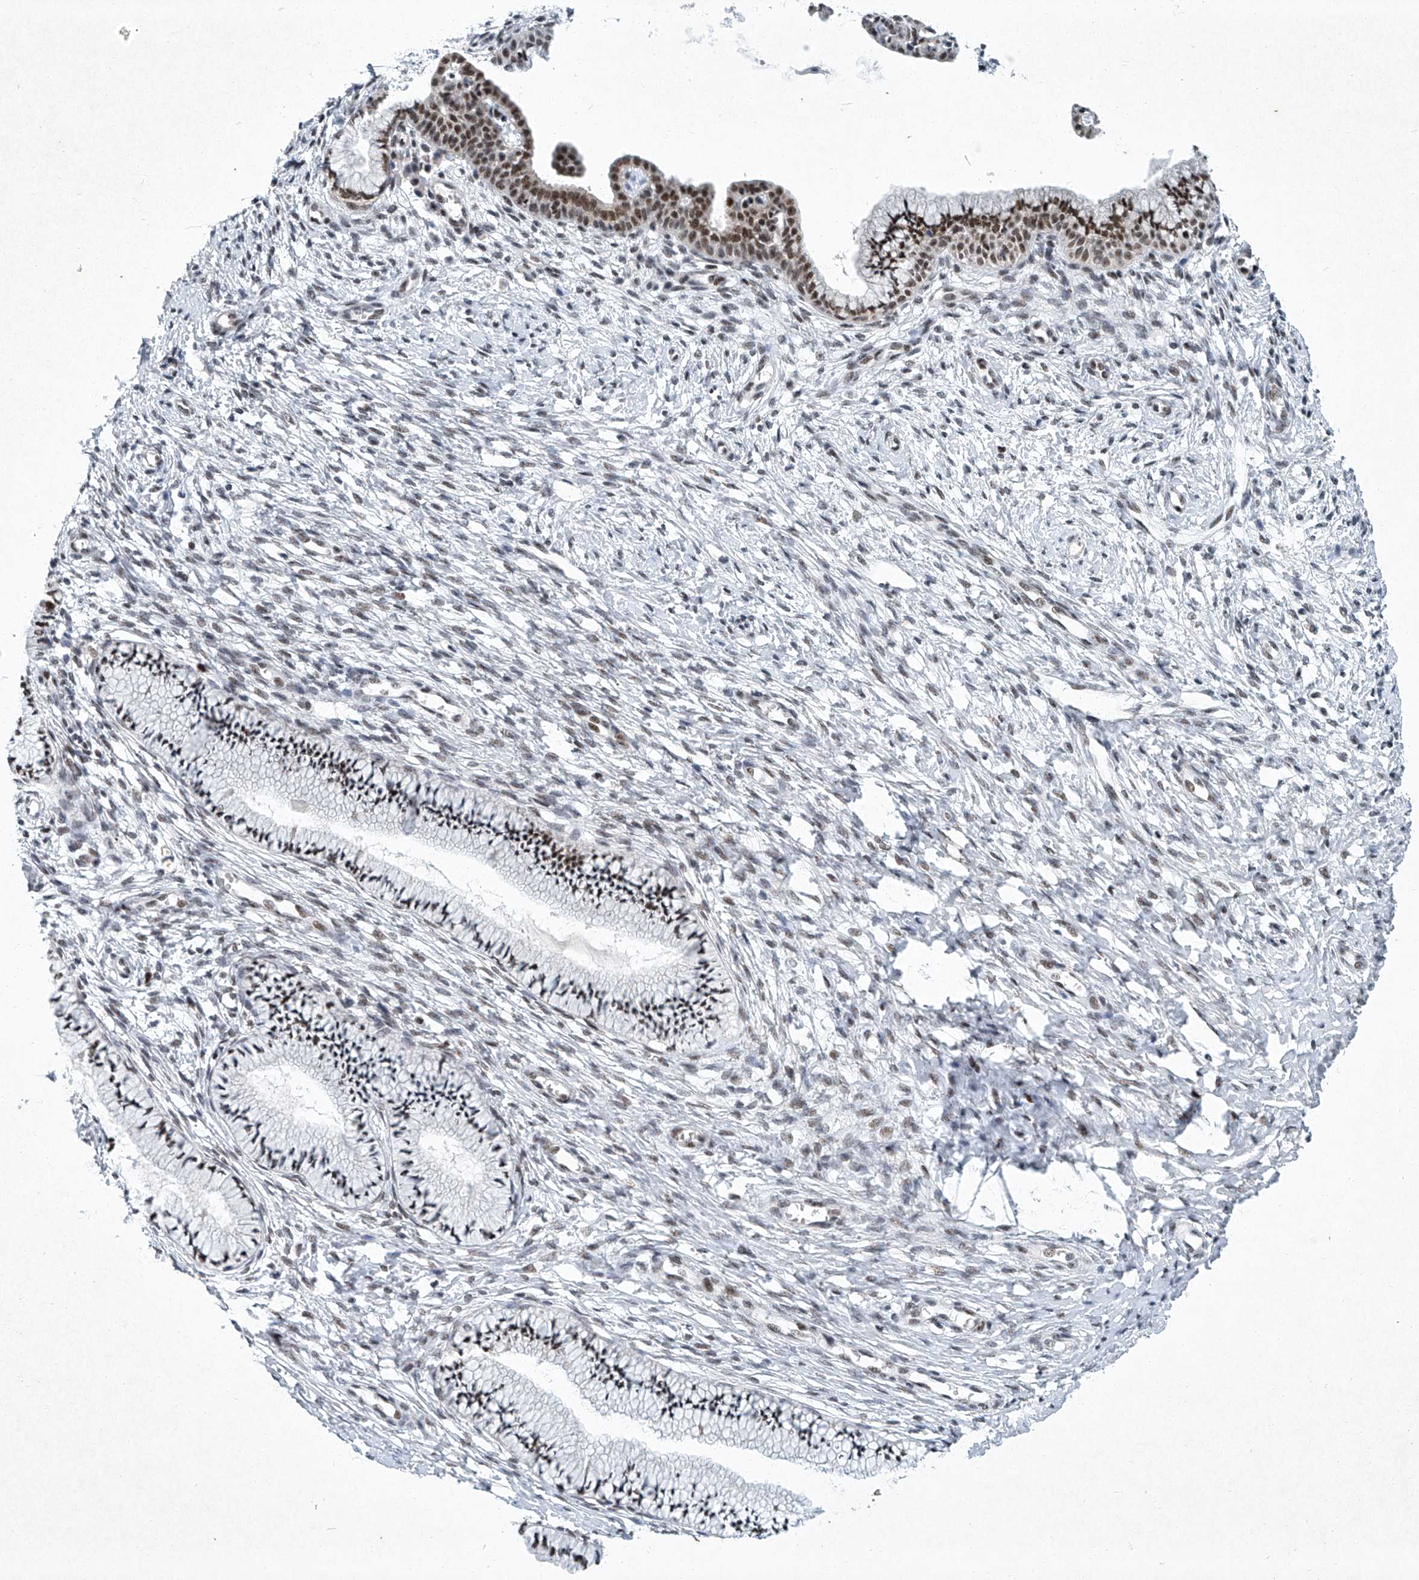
{"staining": {"intensity": "moderate", "quantity": ">75%", "location": "nuclear"}, "tissue": "cervix", "cell_type": "Glandular cells", "image_type": "normal", "snomed": [{"axis": "morphology", "description": "Normal tissue, NOS"}, {"axis": "topography", "description": "Cervix"}], "caption": "Brown immunohistochemical staining in normal cervix demonstrates moderate nuclear positivity in about >75% of glandular cells.", "gene": "TFDP1", "patient": {"sex": "female", "age": 36}}